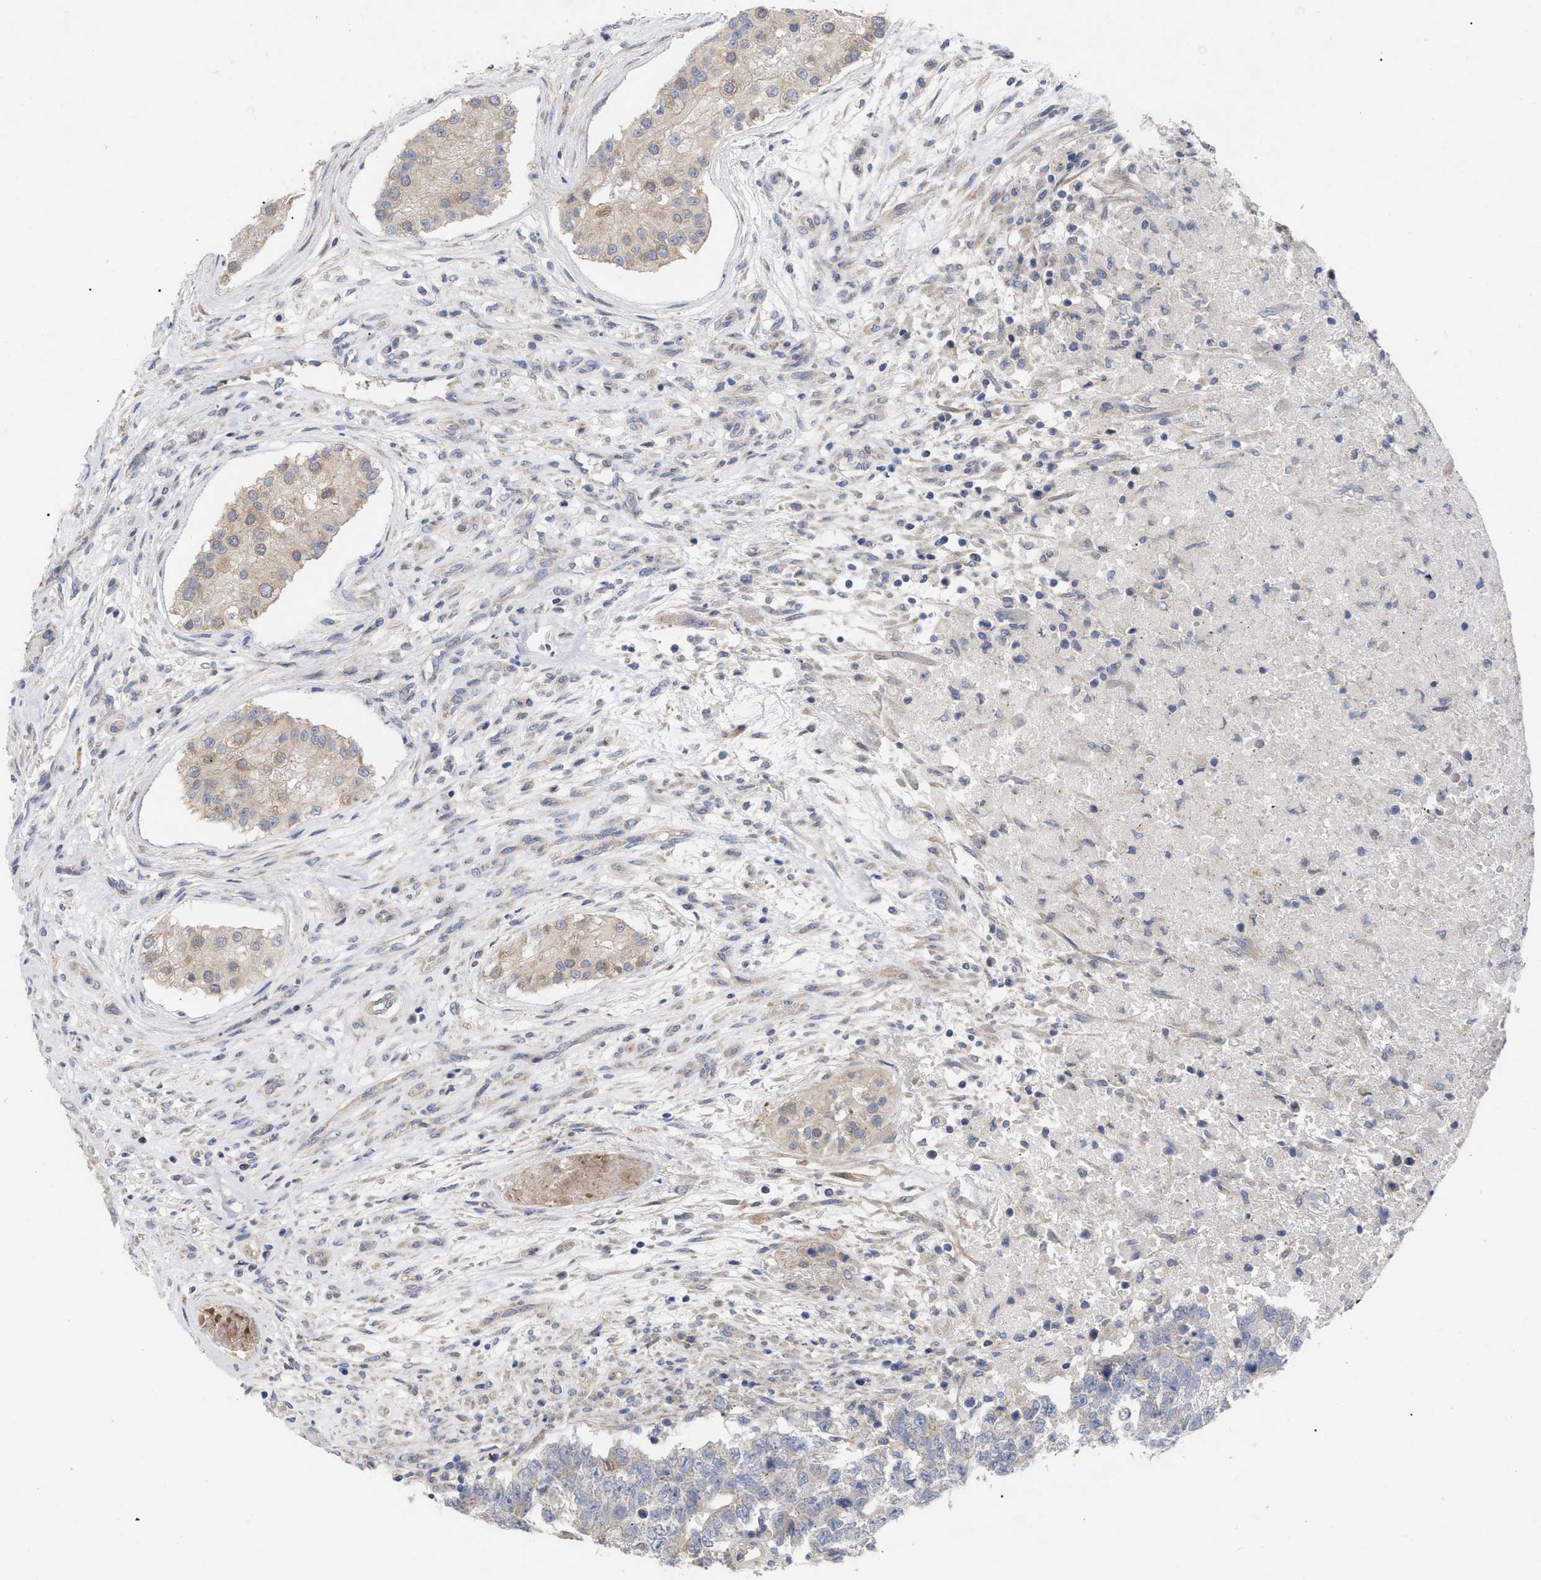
{"staining": {"intensity": "weak", "quantity": "<25%", "location": "cytoplasmic/membranous"}, "tissue": "testis cancer", "cell_type": "Tumor cells", "image_type": "cancer", "snomed": [{"axis": "morphology", "description": "Carcinoma, Embryonal, NOS"}, {"axis": "topography", "description": "Testis"}], "caption": "High magnification brightfield microscopy of testis cancer stained with DAB (brown) and counterstained with hematoxylin (blue): tumor cells show no significant expression.", "gene": "VIP", "patient": {"sex": "male", "age": 25}}